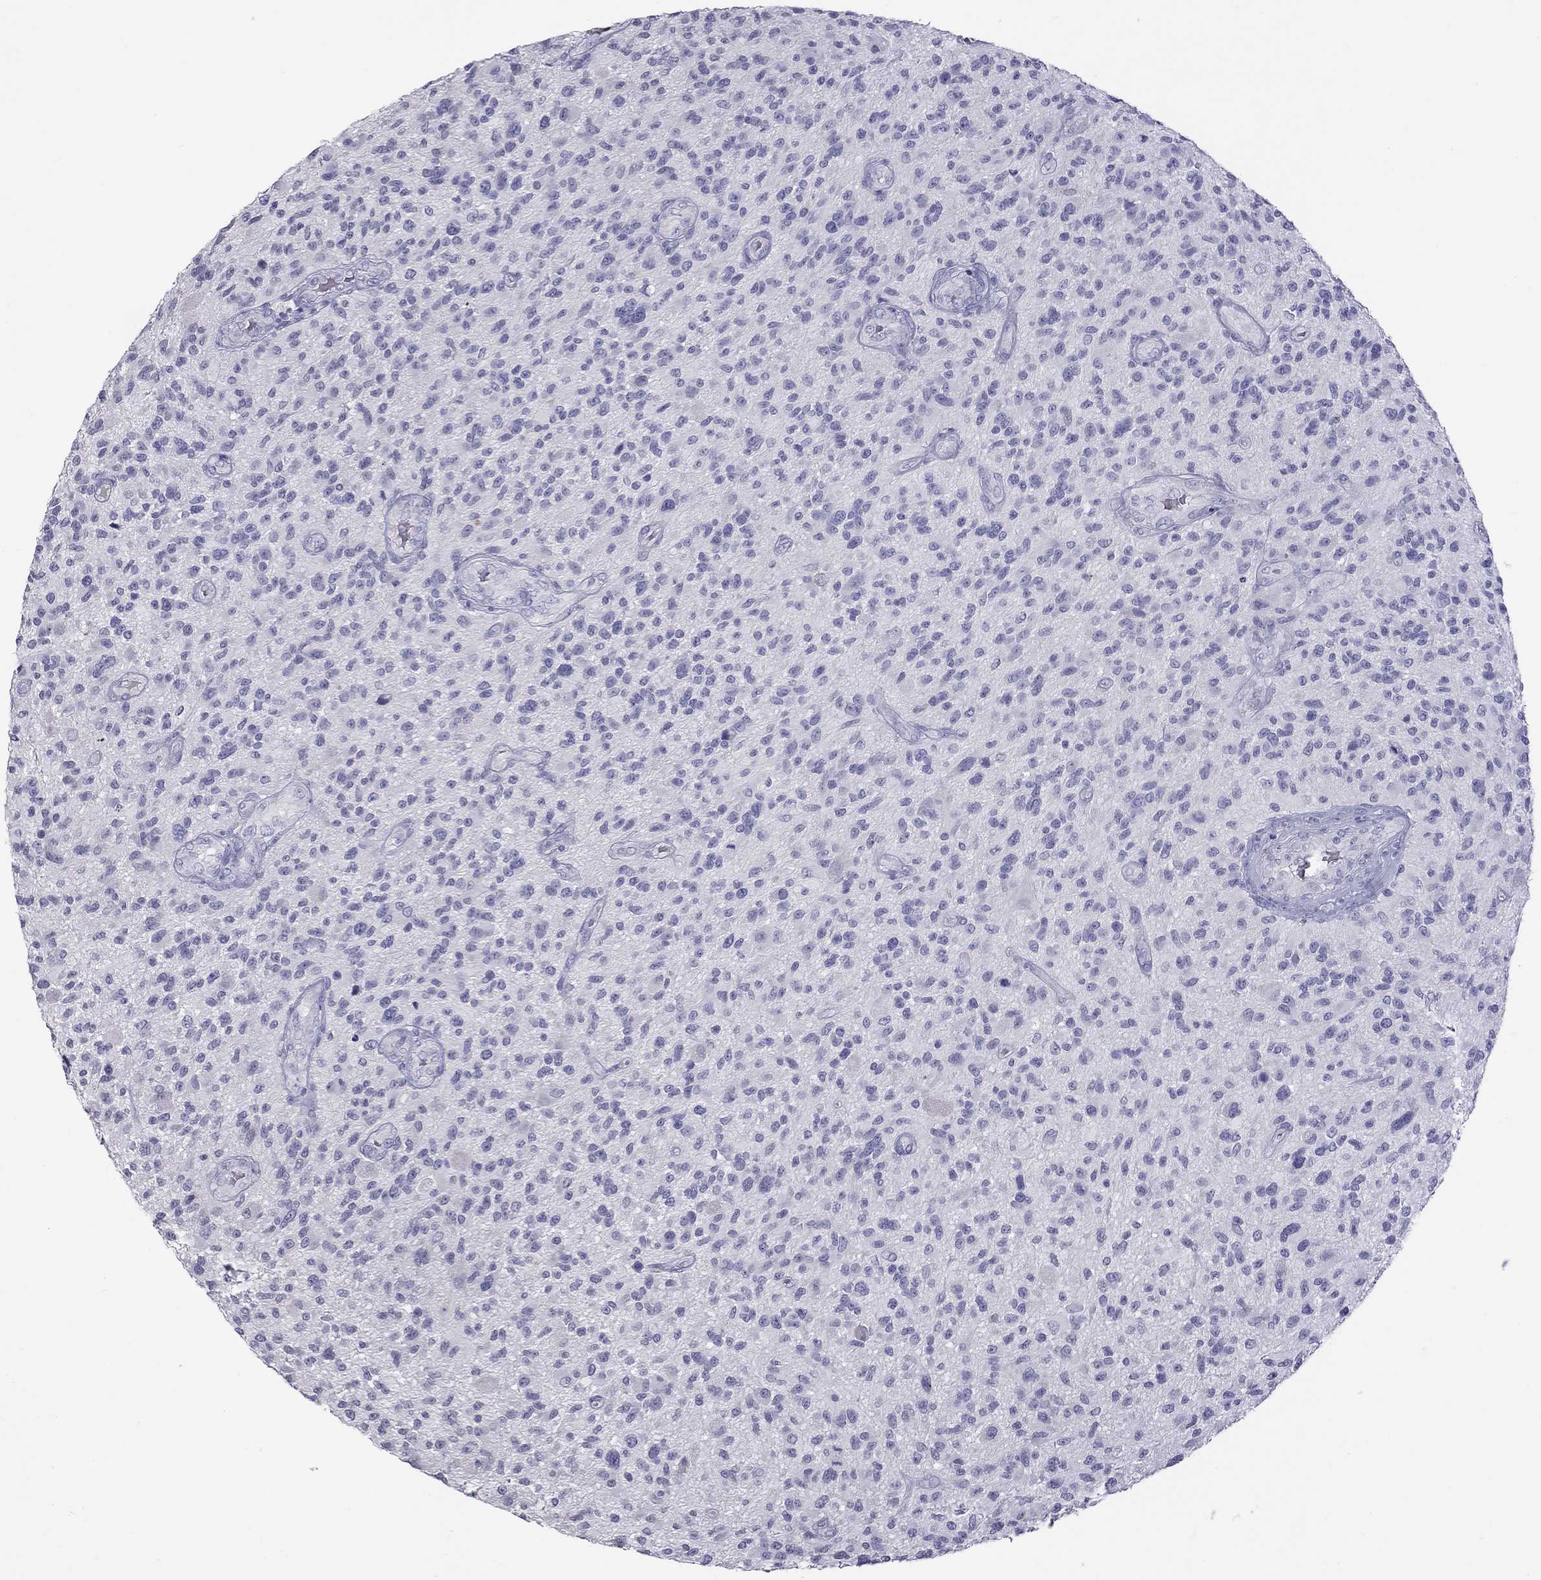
{"staining": {"intensity": "negative", "quantity": "none", "location": "none"}, "tissue": "glioma", "cell_type": "Tumor cells", "image_type": "cancer", "snomed": [{"axis": "morphology", "description": "Glioma, malignant, High grade"}, {"axis": "topography", "description": "Brain"}], "caption": "Immunohistochemical staining of human glioma displays no significant expression in tumor cells. The staining is performed using DAB brown chromogen with nuclei counter-stained in using hematoxylin.", "gene": "MUC16", "patient": {"sex": "male", "age": 47}}